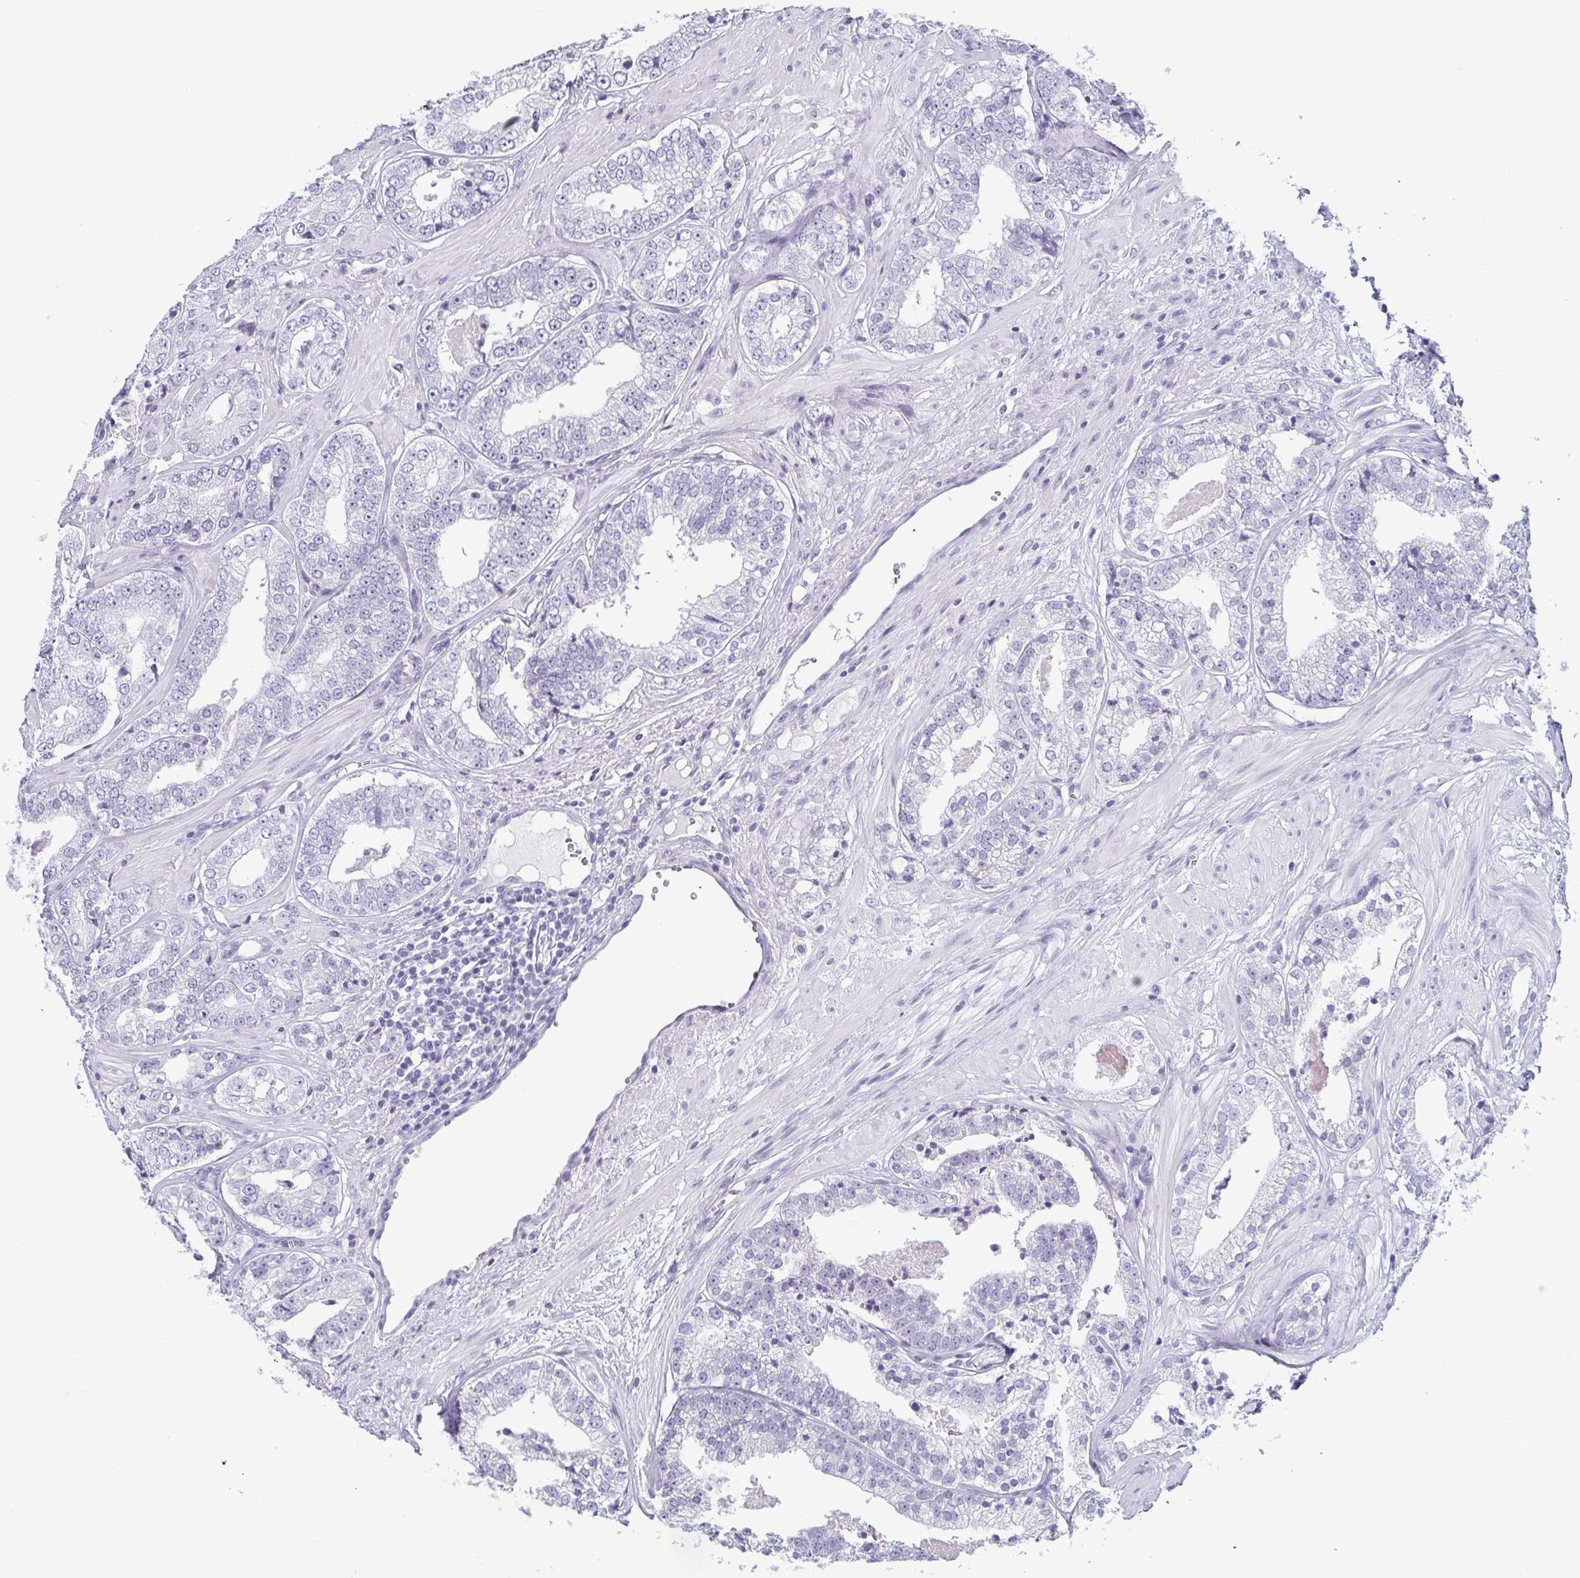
{"staining": {"intensity": "negative", "quantity": "none", "location": "none"}, "tissue": "prostate cancer", "cell_type": "Tumor cells", "image_type": "cancer", "snomed": [{"axis": "morphology", "description": "Adenocarcinoma, Low grade"}, {"axis": "topography", "description": "Prostate"}], "caption": "An IHC histopathology image of prostate cancer is shown. There is no staining in tumor cells of prostate cancer.", "gene": "KRT78", "patient": {"sex": "male", "age": 60}}